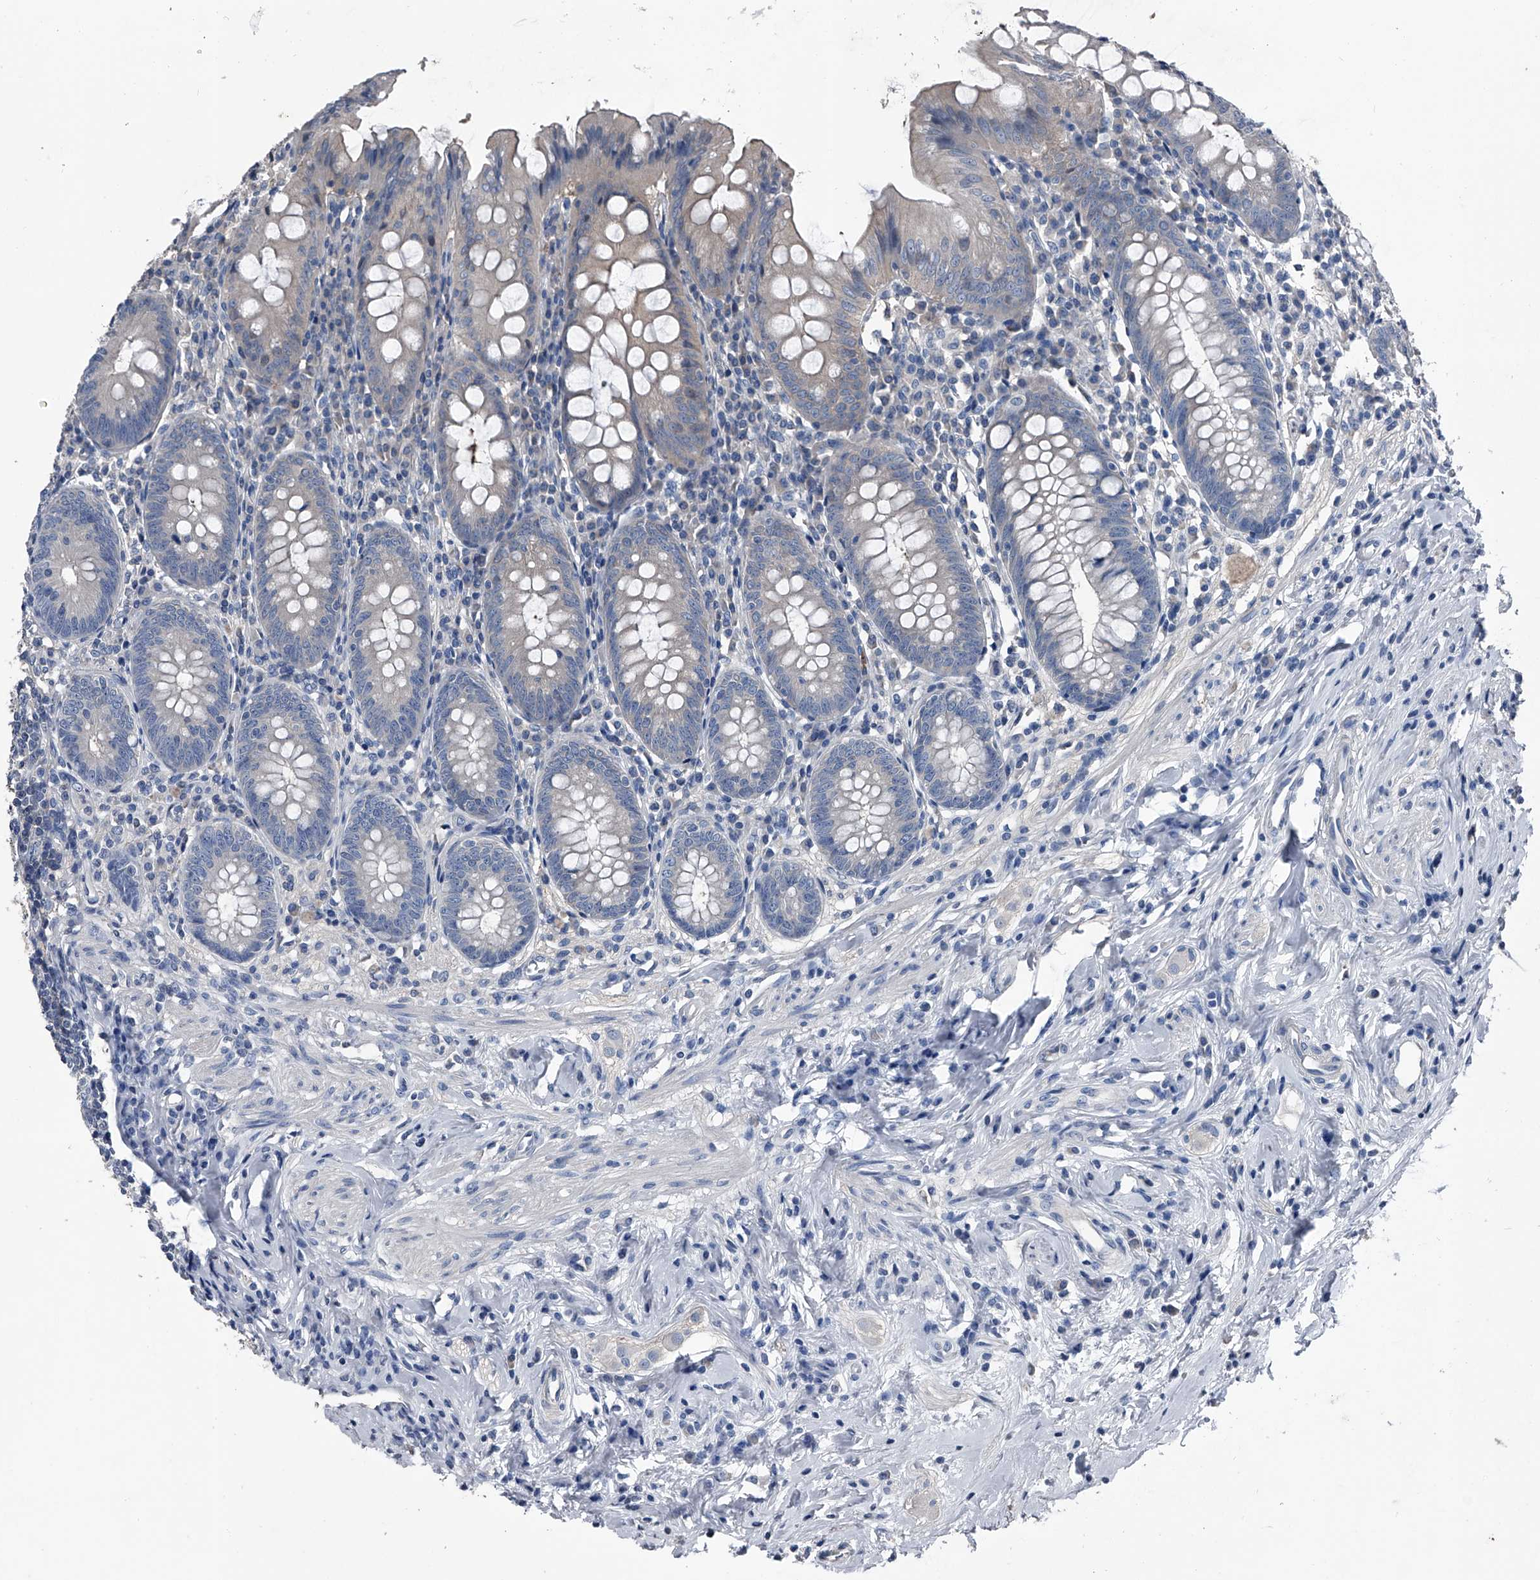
{"staining": {"intensity": "negative", "quantity": "none", "location": "none"}, "tissue": "appendix", "cell_type": "Glandular cells", "image_type": "normal", "snomed": [{"axis": "morphology", "description": "Normal tissue, NOS"}, {"axis": "topography", "description": "Appendix"}], "caption": "This is a histopathology image of immunohistochemistry staining of normal appendix, which shows no staining in glandular cells.", "gene": "KIF13A", "patient": {"sex": "female", "age": 54}}